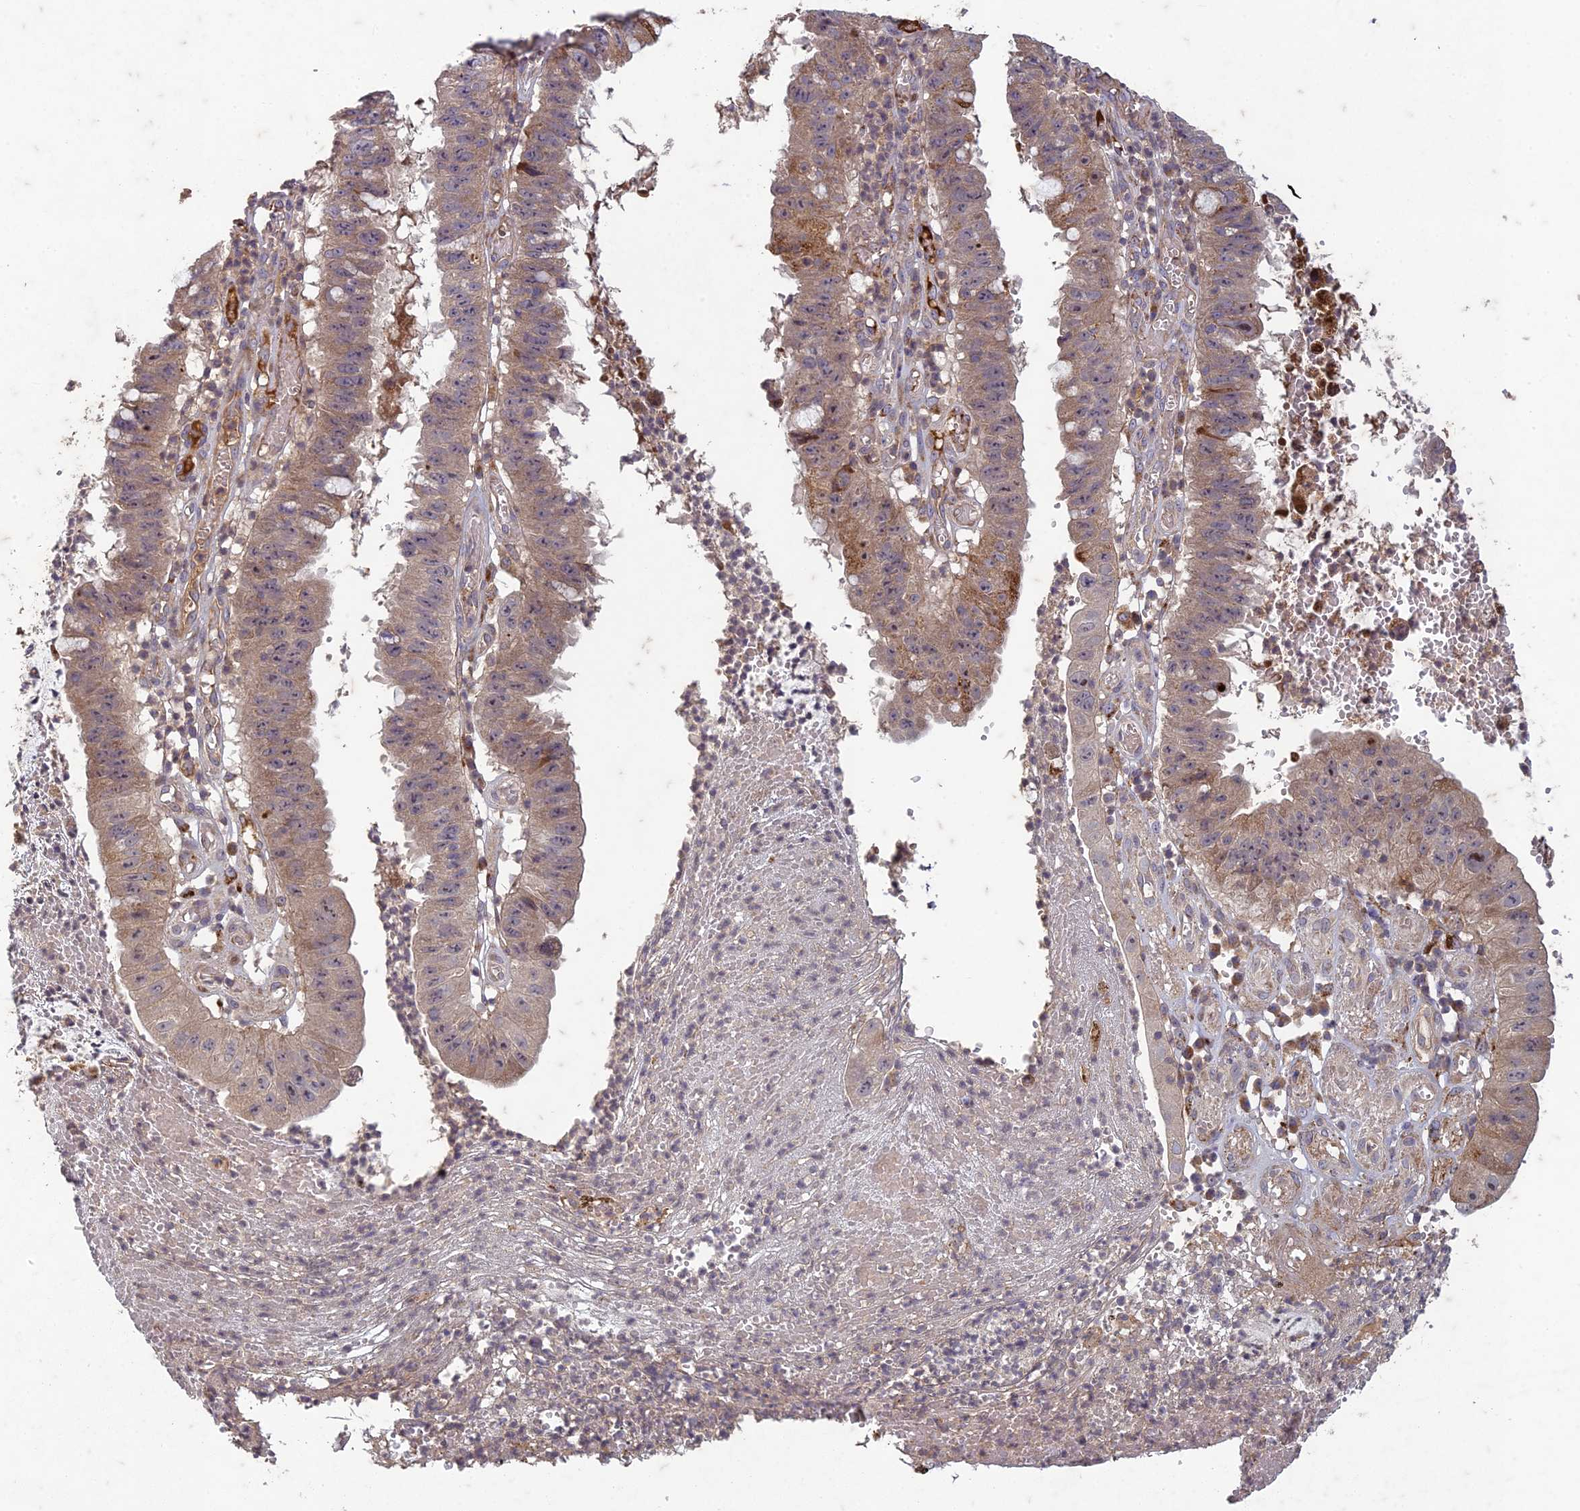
{"staining": {"intensity": "moderate", "quantity": ">75%", "location": "cytoplasmic/membranous"}, "tissue": "stomach cancer", "cell_type": "Tumor cells", "image_type": "cancer", "snomed": [{"axis": "morphology", "description": "Adenocarcinoma, NOS"}, {"axis": "topography", "description": "Stomach"}], "caption": "An immunohistochemistry photomicrograph of tumor tissue is shown. Protein staining in brown highlights moderate cytoplasmic/membranous positivity in adenocarcinoma (stomach) within tumor cells.", "gene": "TCF25", "patient": {"sex": "male", "age": 59}}